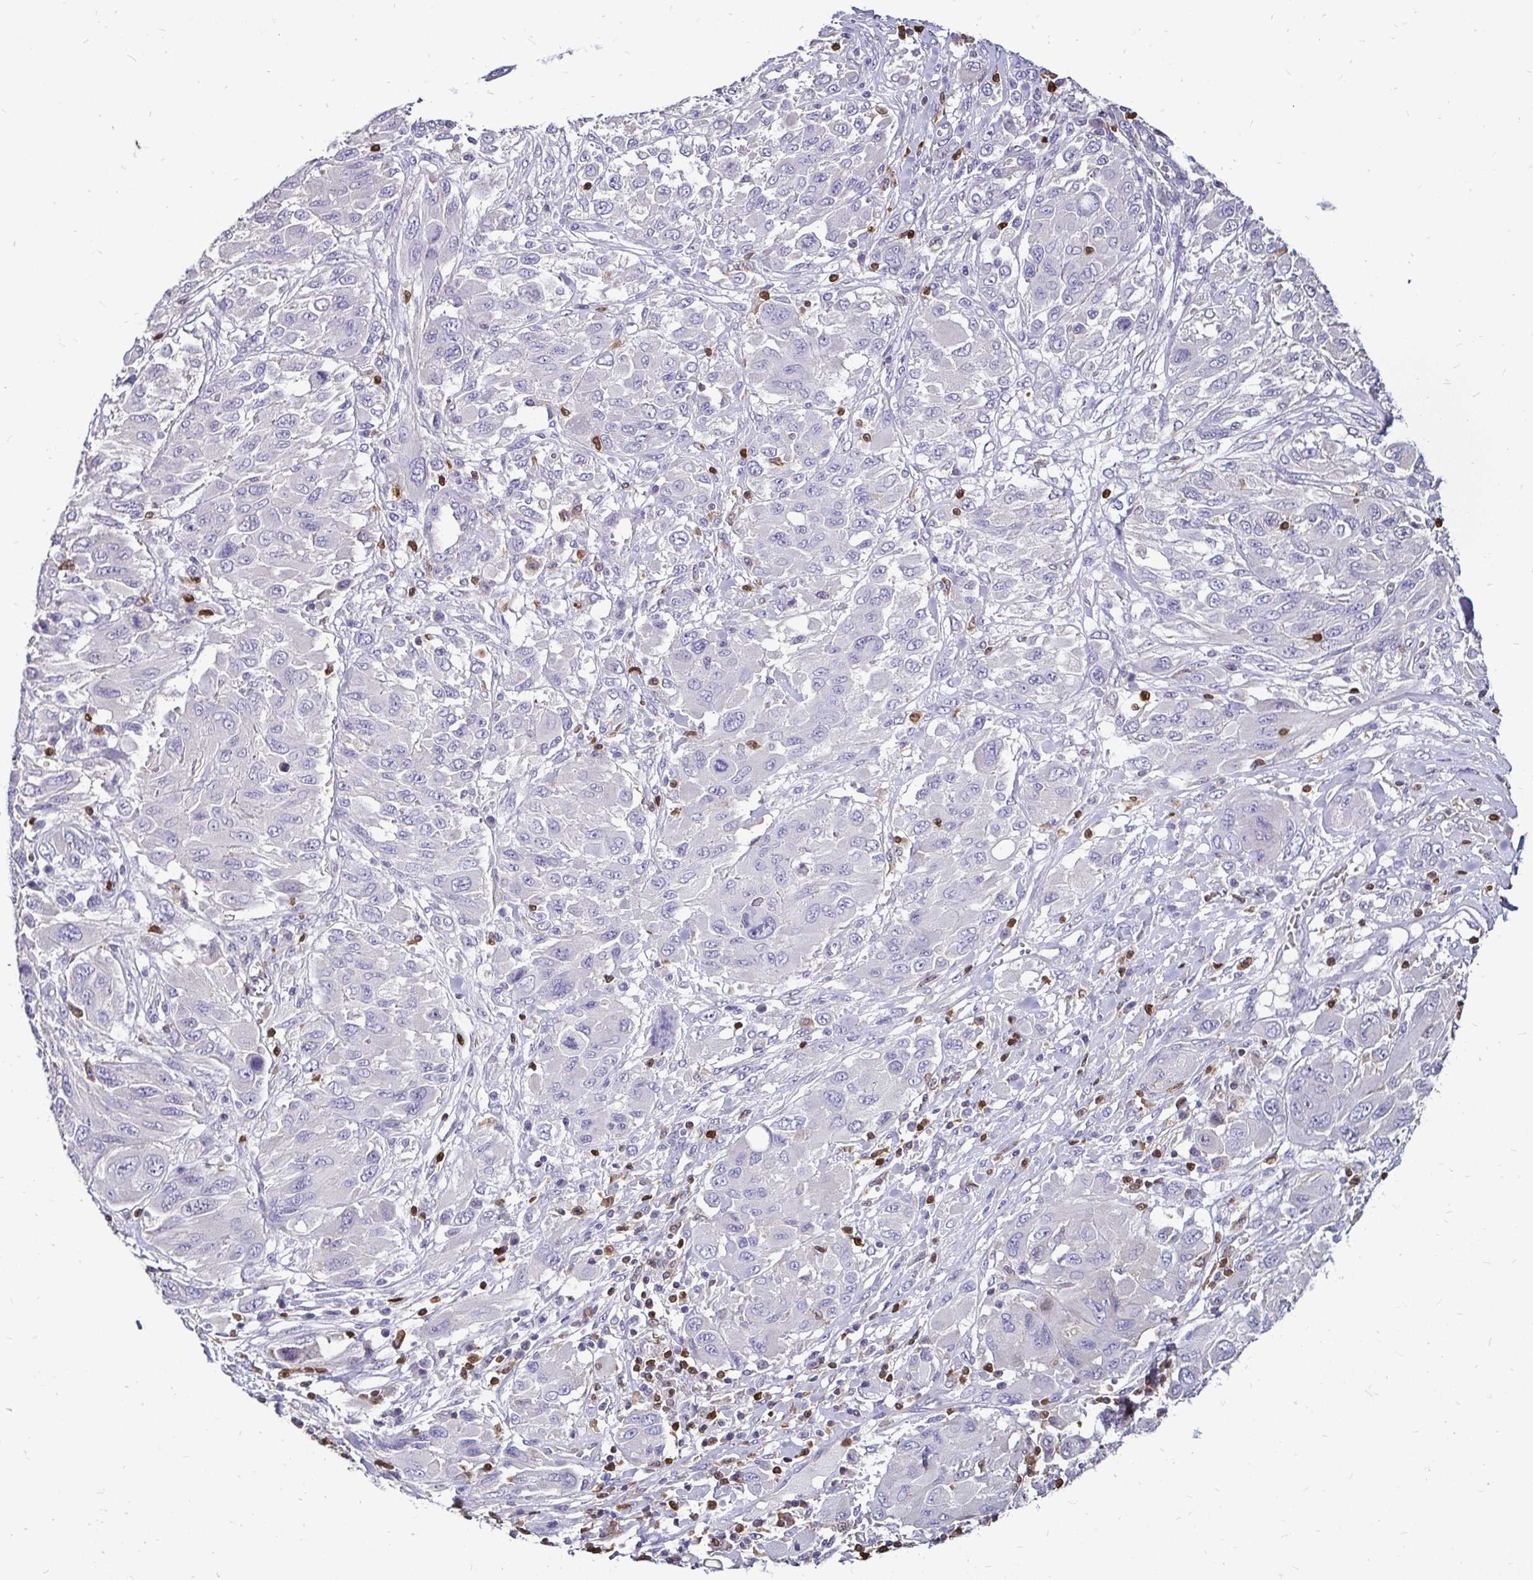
{"staining": {"intensity": "negative", "quantity": "none", "location": "none"}, "tissue": "melanoma", "cell_type": "Tumor cells", "image_type": "cancer", "snomed": [{"axis": "morphology", "description": "Malignant melanoma, NOS"}, {"axis": "topography", "description": "Skin"}], "caption": "Tumor cells are negative for brown protein staining in melanoma.", "gene": "ZFP1", "patient": {"sex": "female", "age": 91}}